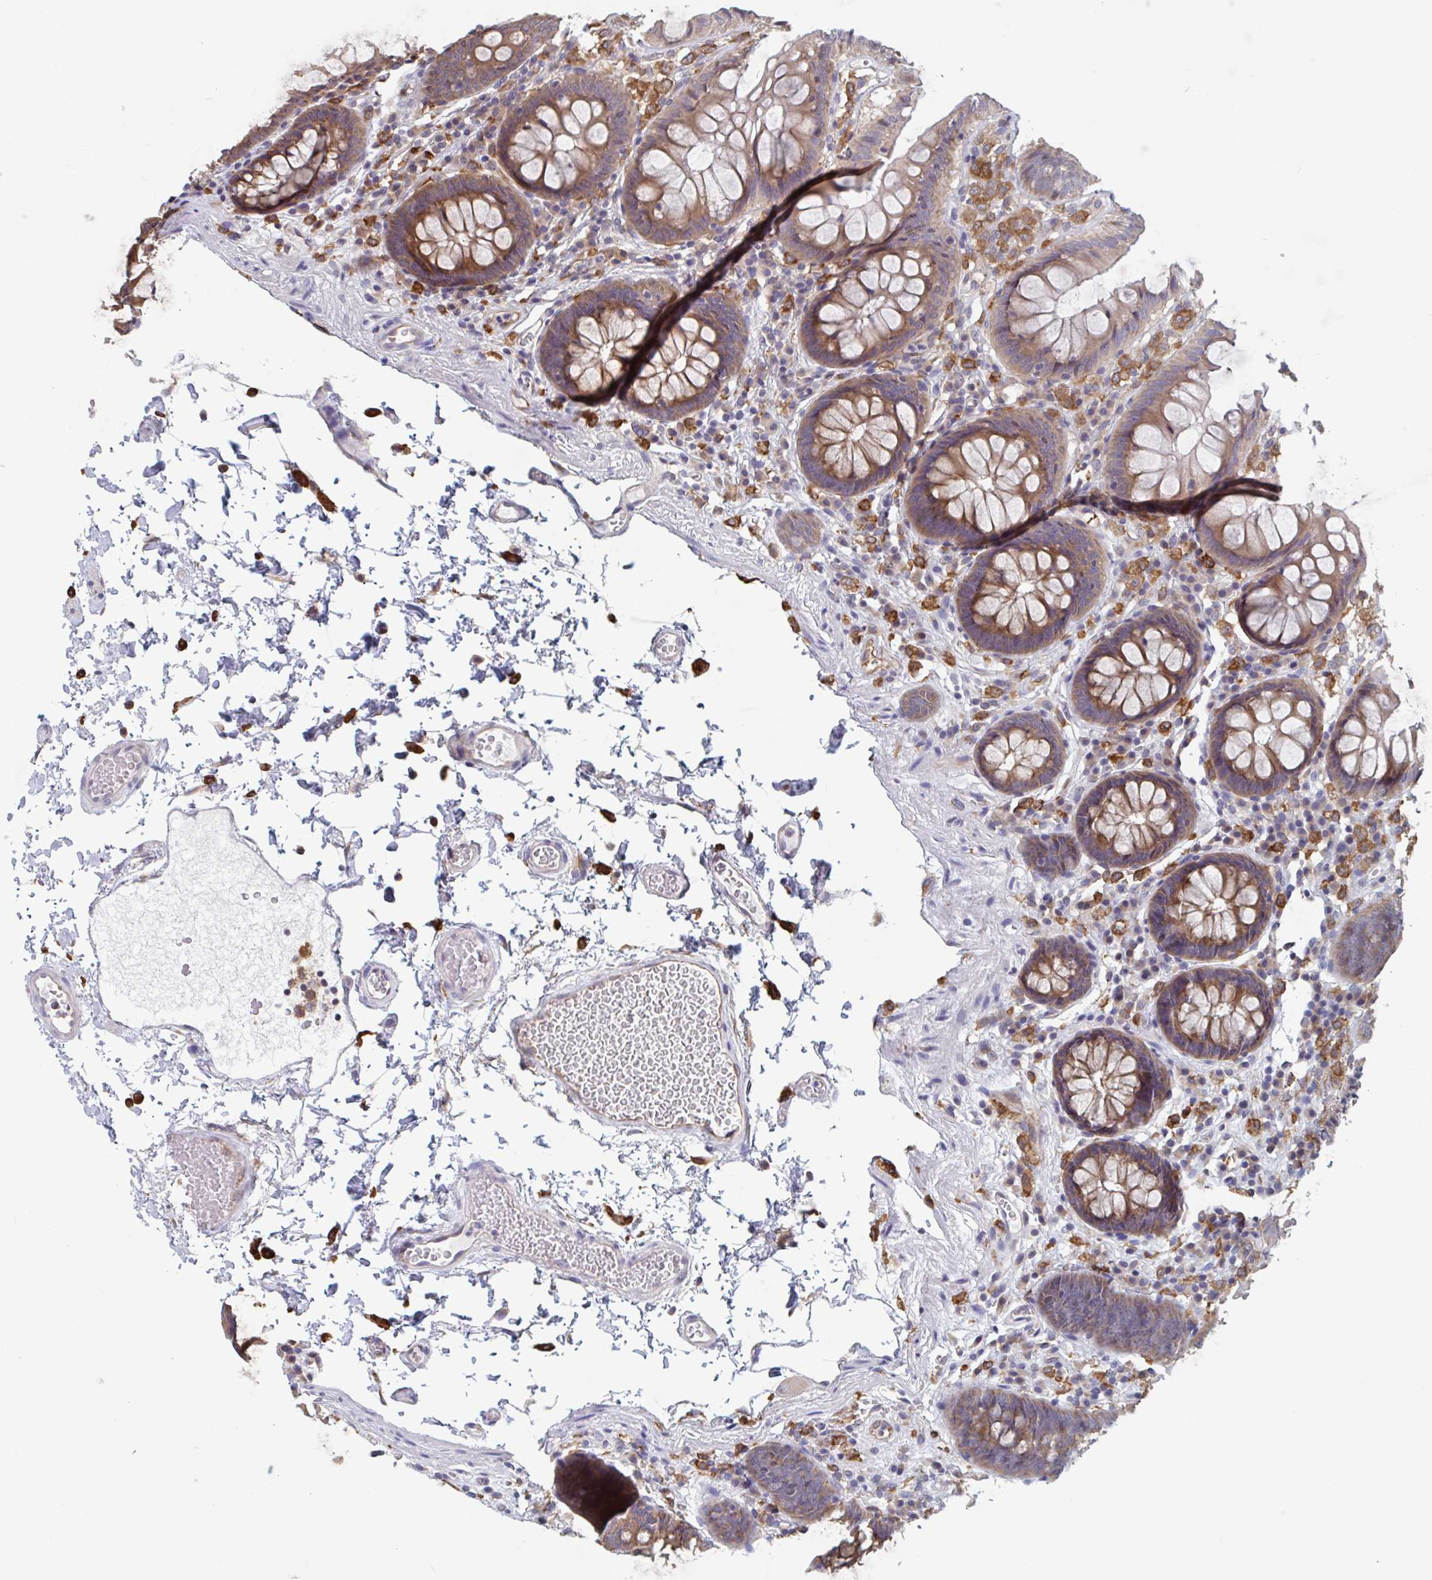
{"staining": {"intensity": "weak", "quantity": "<25%", "location": "cytoplasmic/membranous"}, "tissue": "colon", "cell_type": "Endothelial cells", "image_type": "normal", "snomed": [{"axis": "morphology", "description": "Normal tissue, NOS"}, {"axis": "topography", "description": "Colon"}, {"axis": "topography", "description": "Peripheral nerve tissue"}], "caption": "Immunohistochemistry (IHC) of benign human colon displays no positivity in endothelial cells.", "gene": "SNX8", "patient": {"sex": "male", "age": 84}}